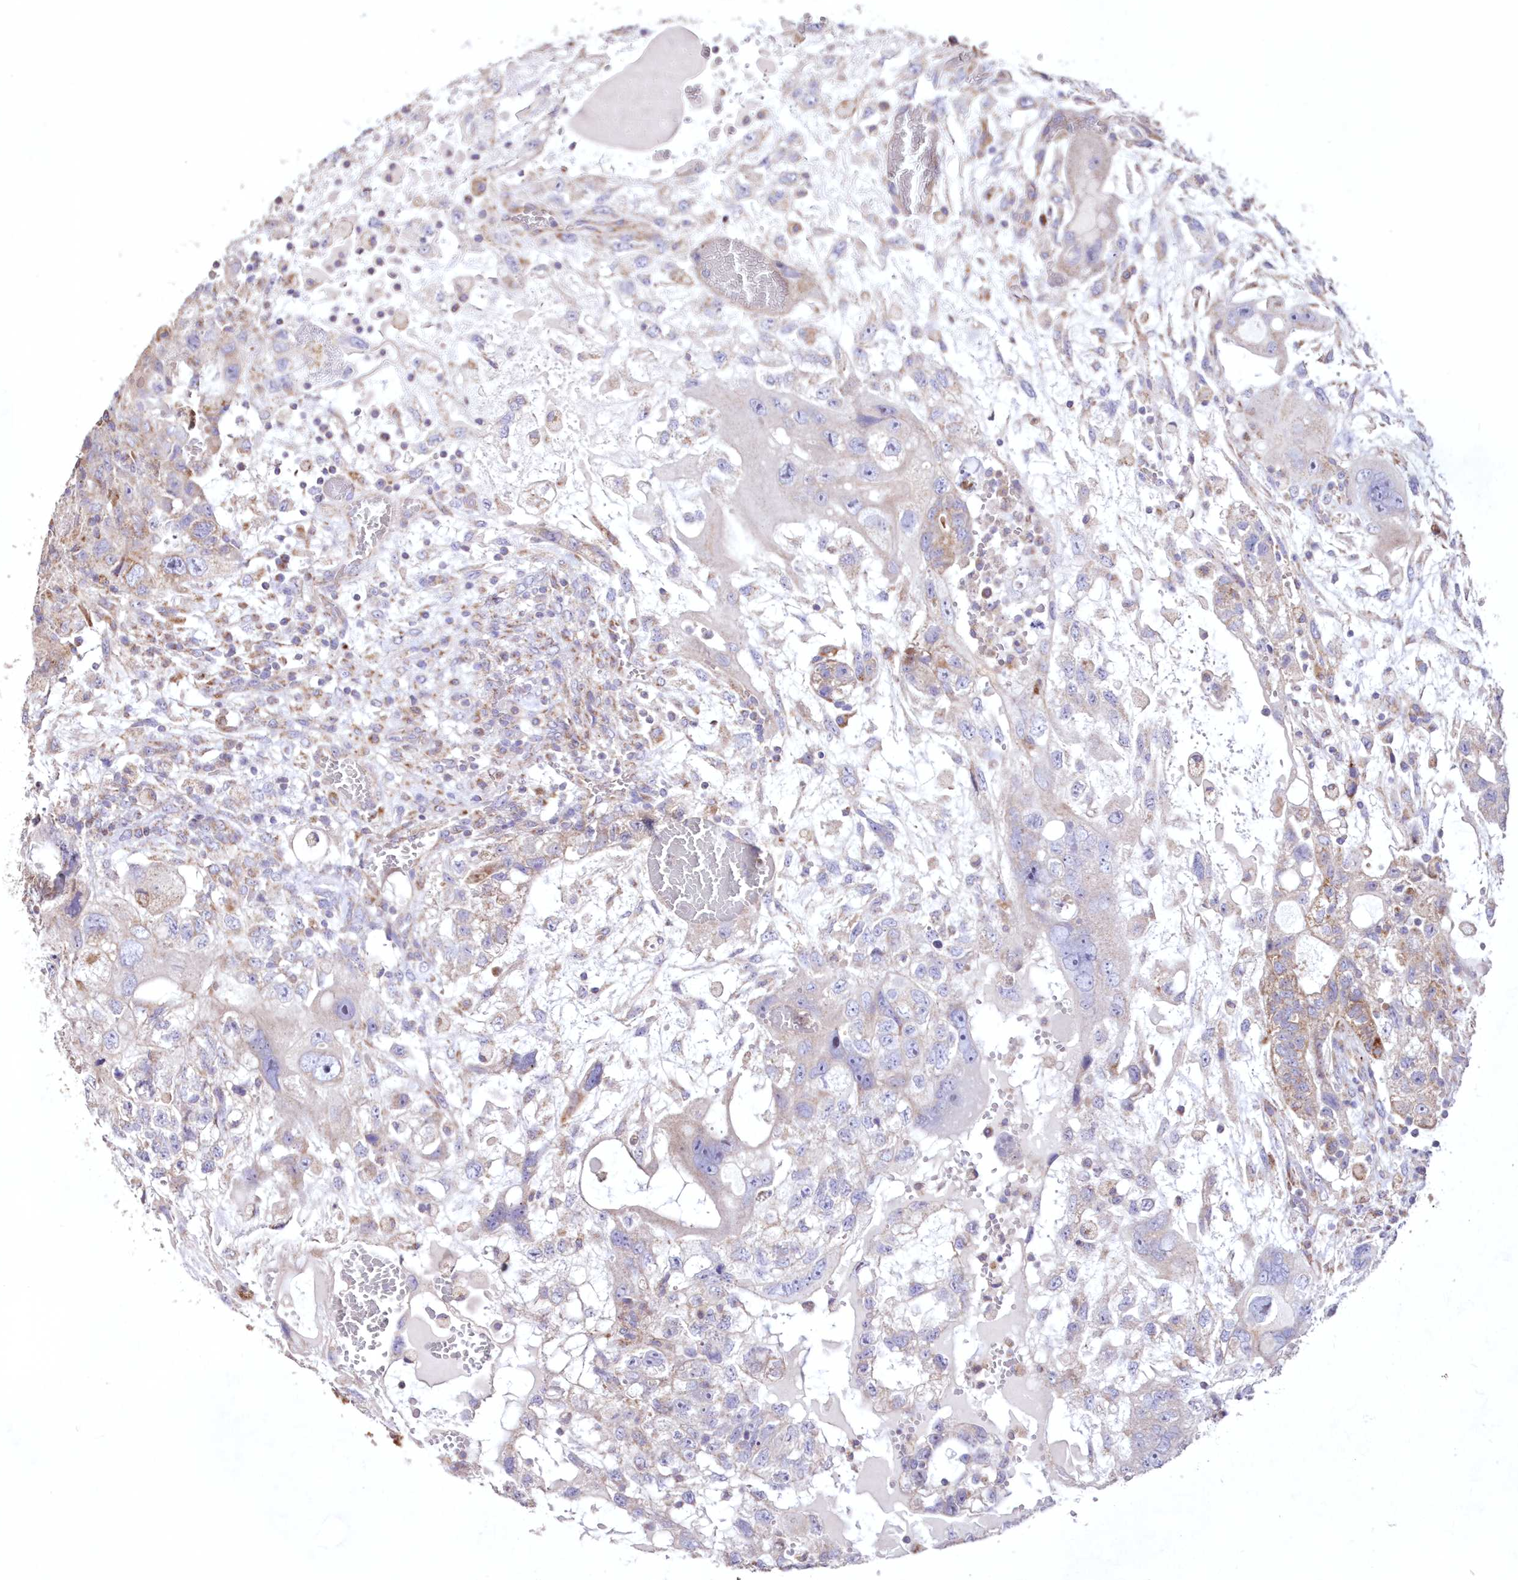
{"staining": {"intensity": "negative", "quantity": "none", "location": "none"}, "tissue": "testis cancer", "cell_type": "Tumor cells", "image_type": "cancer", "snomed": [{"axis": "morphology", "description": "Carcinoma, Embryonal, NOS"}, {"axis": "topography", "description": "Testis"}], "caption": "This is an IHC image of testis cancer (embryonal carcinoma). There is no staining in tumor cells.", "gene": "HADHB", "patient": {"sex": "male", "age": 36}}